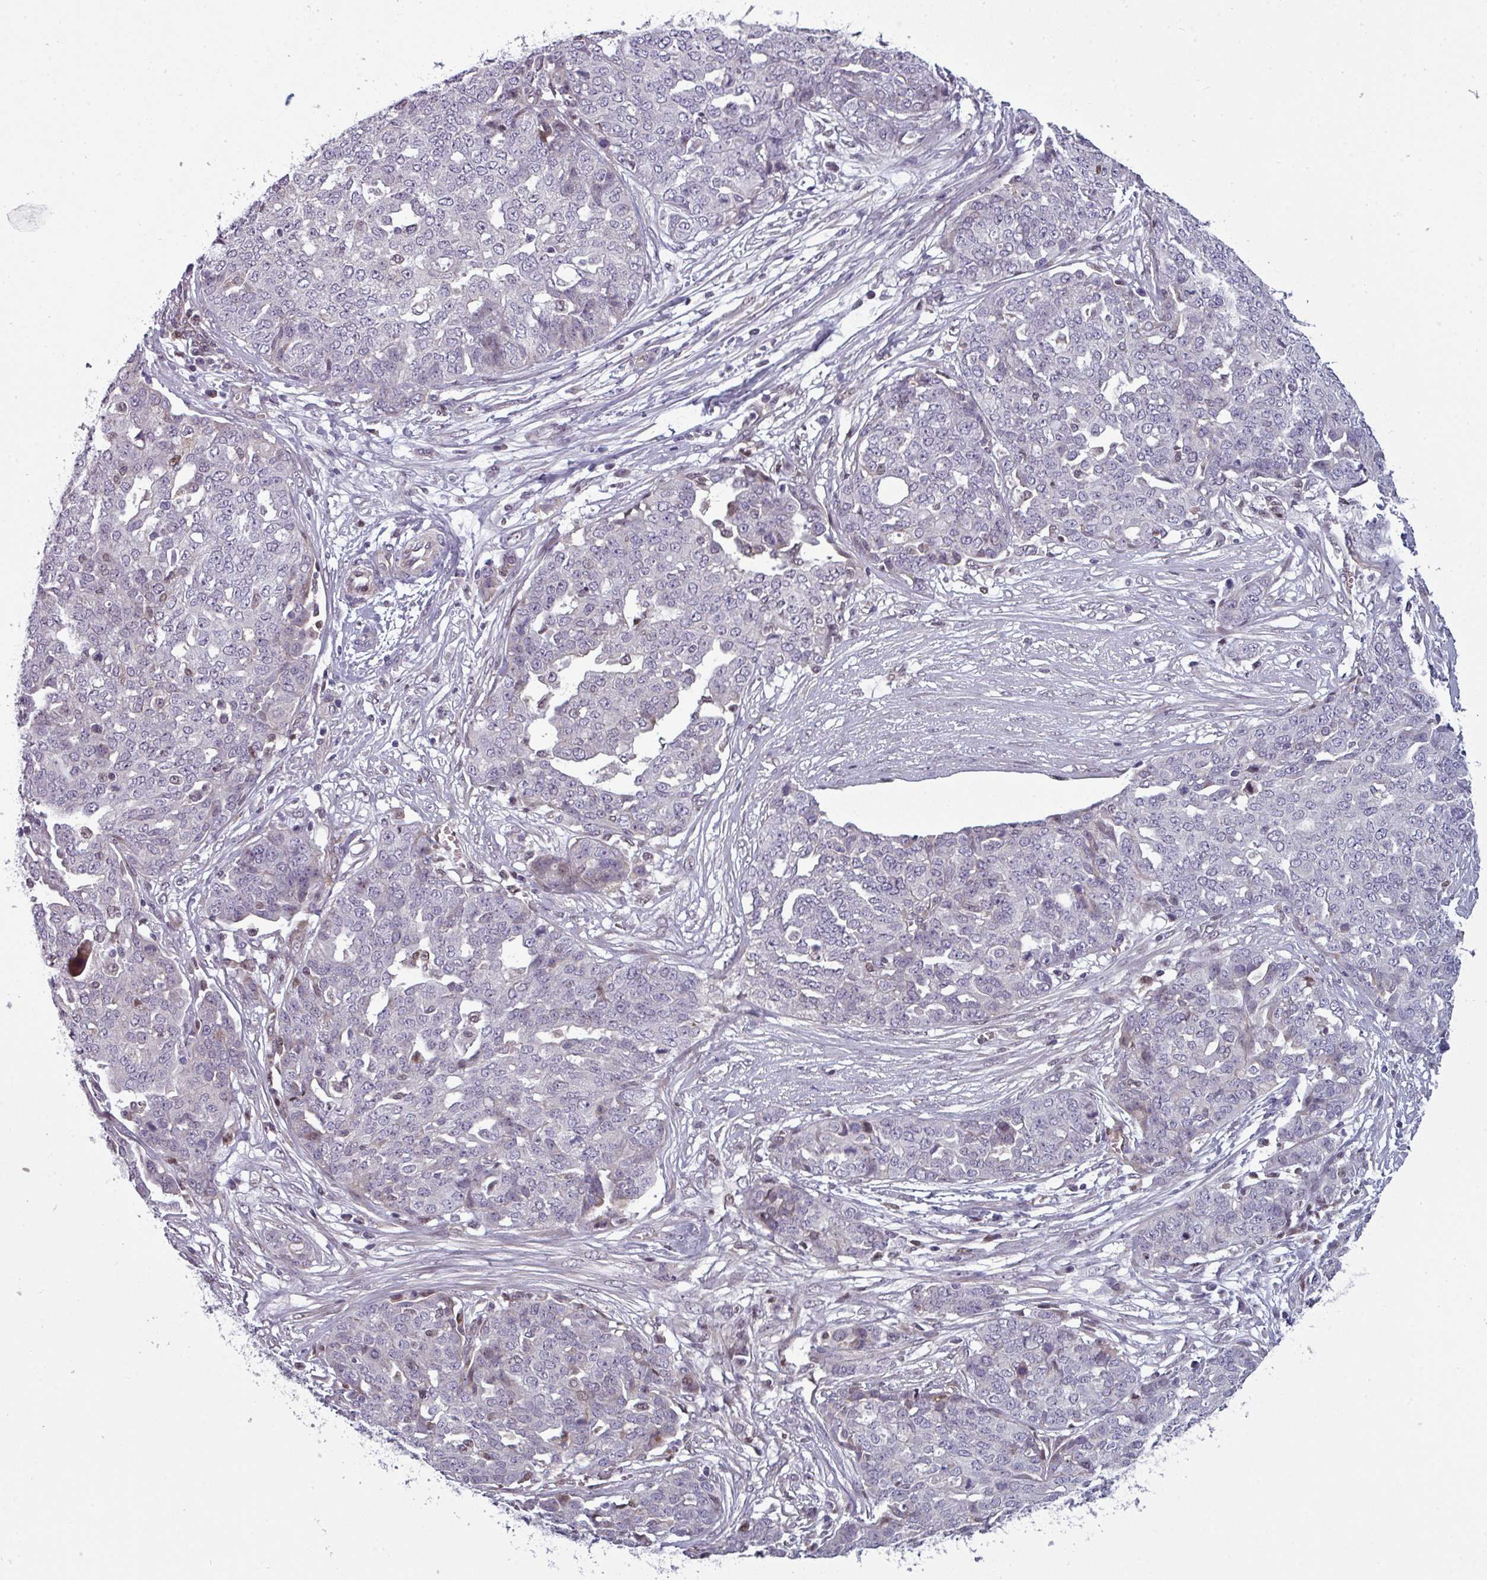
{"staining": {"intensity": "negative", "quantity": "none", "location": "none"}, "tissue": "ovarian cancer", "cell_type": "Tumor cells", "image_type": "cancer", "snomed": [{"axis": "morphology", "description": "Cystadenocarcinoma, serous, NOS"}, {"axis": "topography", "description": "Soft tissue"}, {"axis": "topography", "description": "Ovary"}], "caption": "DAB immunohistochemical staining of human ovarian cancer (serous cystadenocarcinoma) demonstrates no significant positivity in tumor cells.", "gene": "PRAMEF12", "patient": {"sex": "female", "age": 57}}